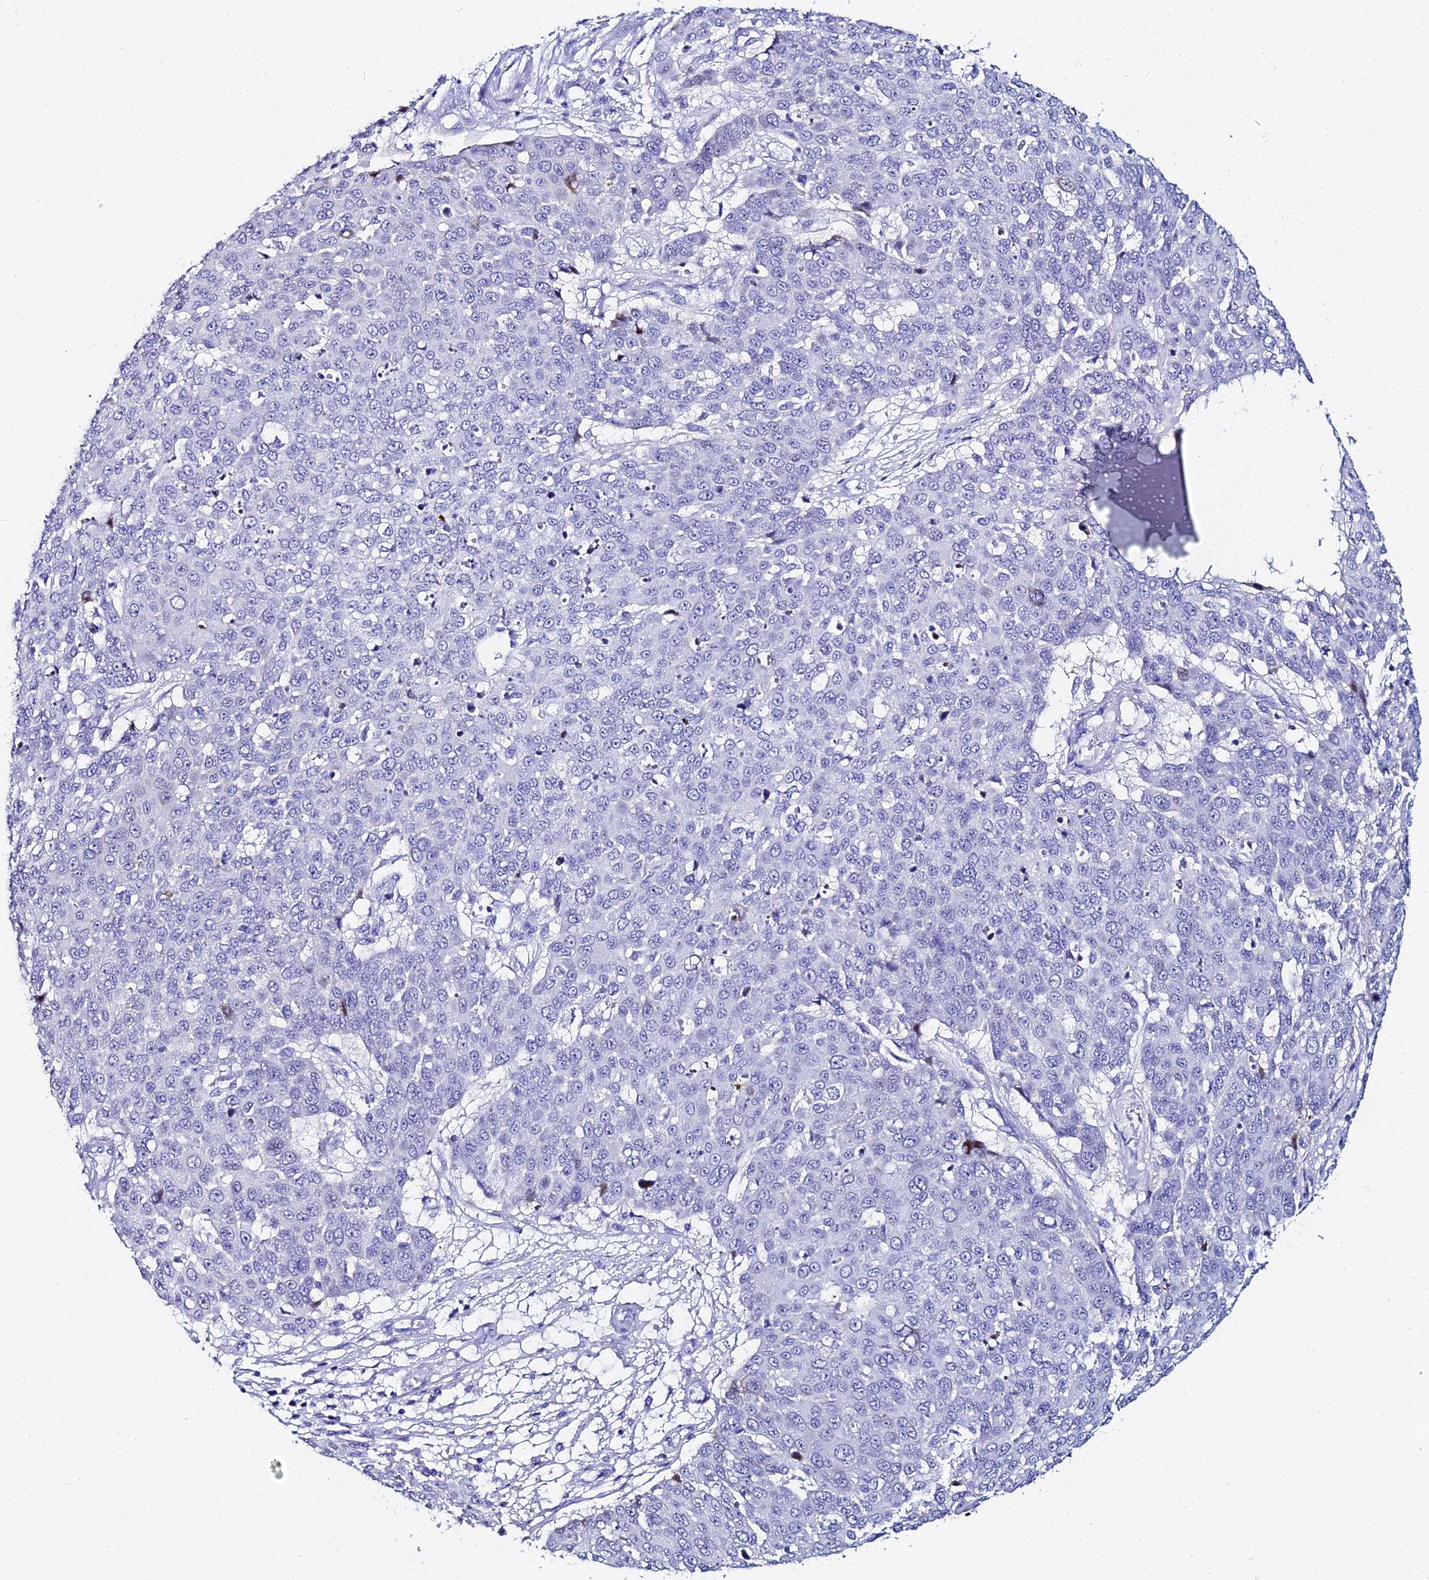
{"staining": {"intensity": "negative", "quantity": "none", "location": "none"}, "tissue": "skin cancer", "cell_type": "Tumor cells", "image_type": "cancer", "snomed": [{"axis": "morphology", "description": "Squamous cell carcinoma, NOS"}, {"axis": "topography", "description": "Skin"}], "caption": "The micrograph demonstrates no staining of tumor cells in skin cancer (squamous cell carcinoma).", "gene": "HSPA1L", "patient": {"sex": "male", "age": 71}}